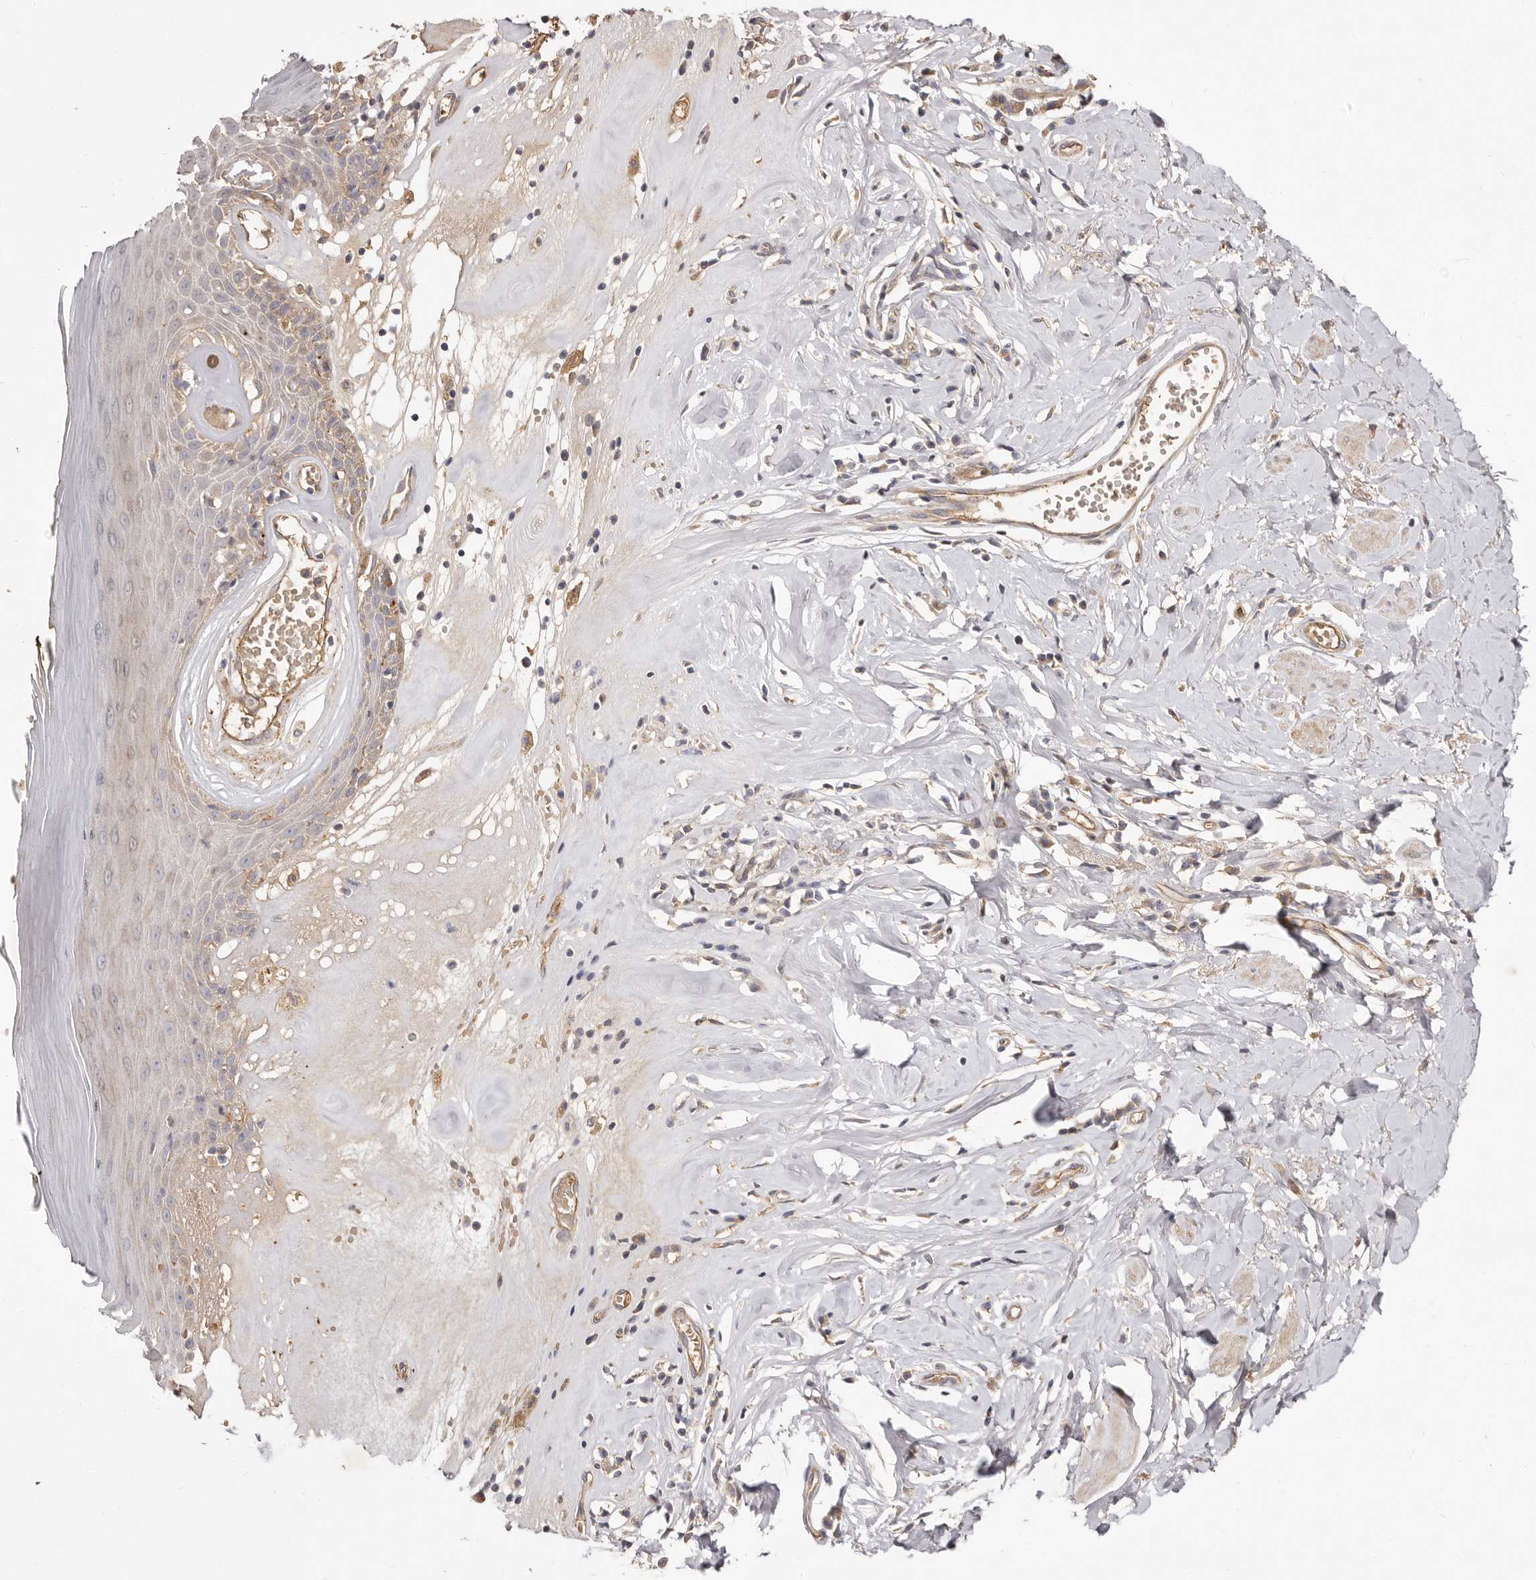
{"staining": {"intensity": "moderate", "quantity": "<25%", "location": "cytoplasmic/membranous"}, "tissue": "skin", "cell_type": "Epidermal cells", "image_type": "normal", "snomed": [{"axis": "morphology", "description": "Normal tissue, NOS"}, {"axis": "morphology", "description": "Inflammation, NOS"}, {"axis": "topography", "description": "Vulva"}], "caption": "High-power microscopy captured an IHC micrograph of normal skin, revealing moderate cytoplasmic/membranous staining in about <25% of epidermal cells.", "gene": "ADAMTS9", "patient": {"sex": "female", "age": 84}}